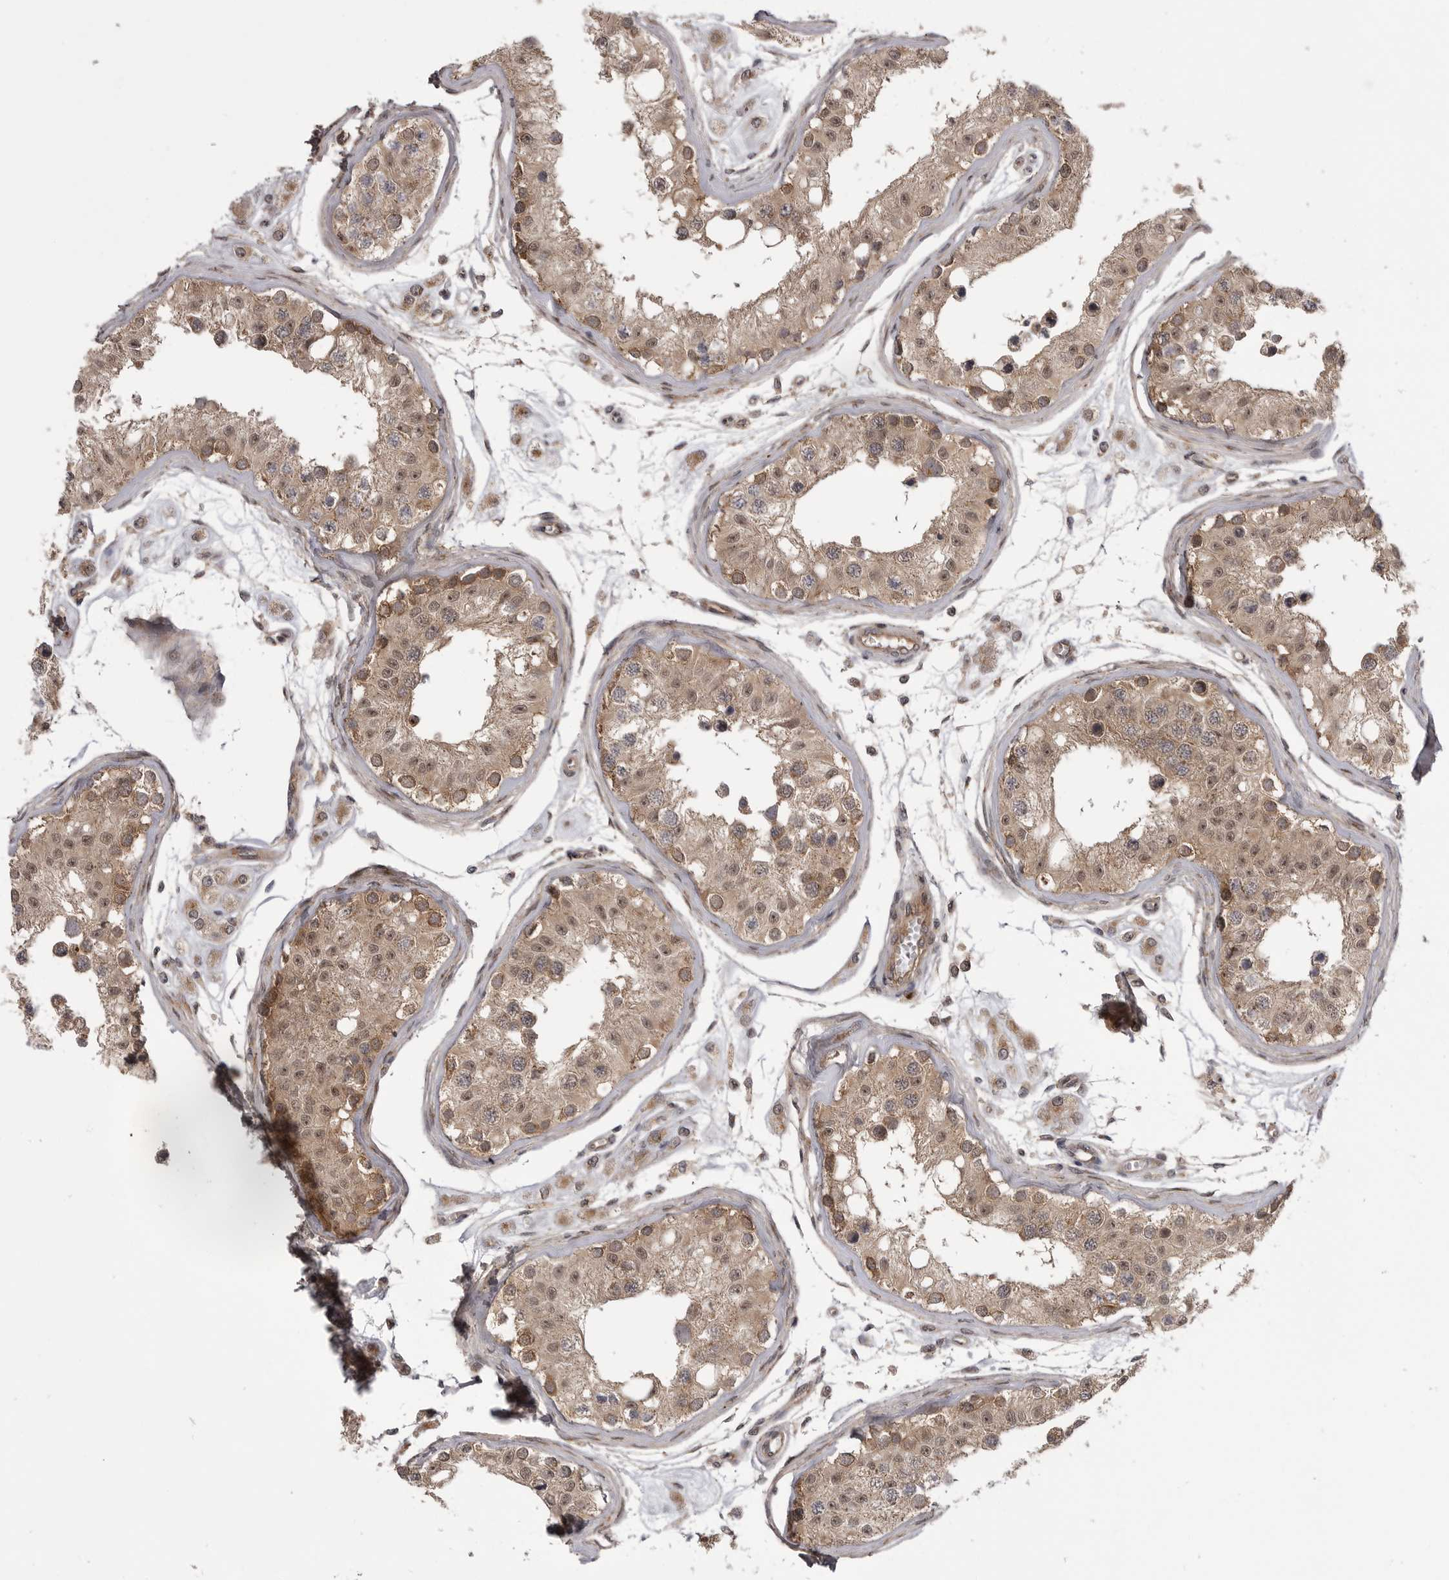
{"staining": {"intensity": "moderate", "quantity": ">75%", "location": "cytoplasmic/membranous,nuclear"}, "tissue": "testis", "cell_type": "Cells in seminiferous ducts", "image_type": "normal", "snomed": [{"axis": "morphology", "description": "Normal tissue, NOS"}, {"axis": "morphology", "description": "Adenocarcinoma, metastatic, NOS"}, {"axis": "topography", "description": "Testis"}], "caption": "Moderate cytoplasmic/membranous,nuclear protein staining is present in approximately >75% of cells in seminiferous ducts in testis.", "gene": "PDCL", "patient": {"sex": "male", "age": 26}}